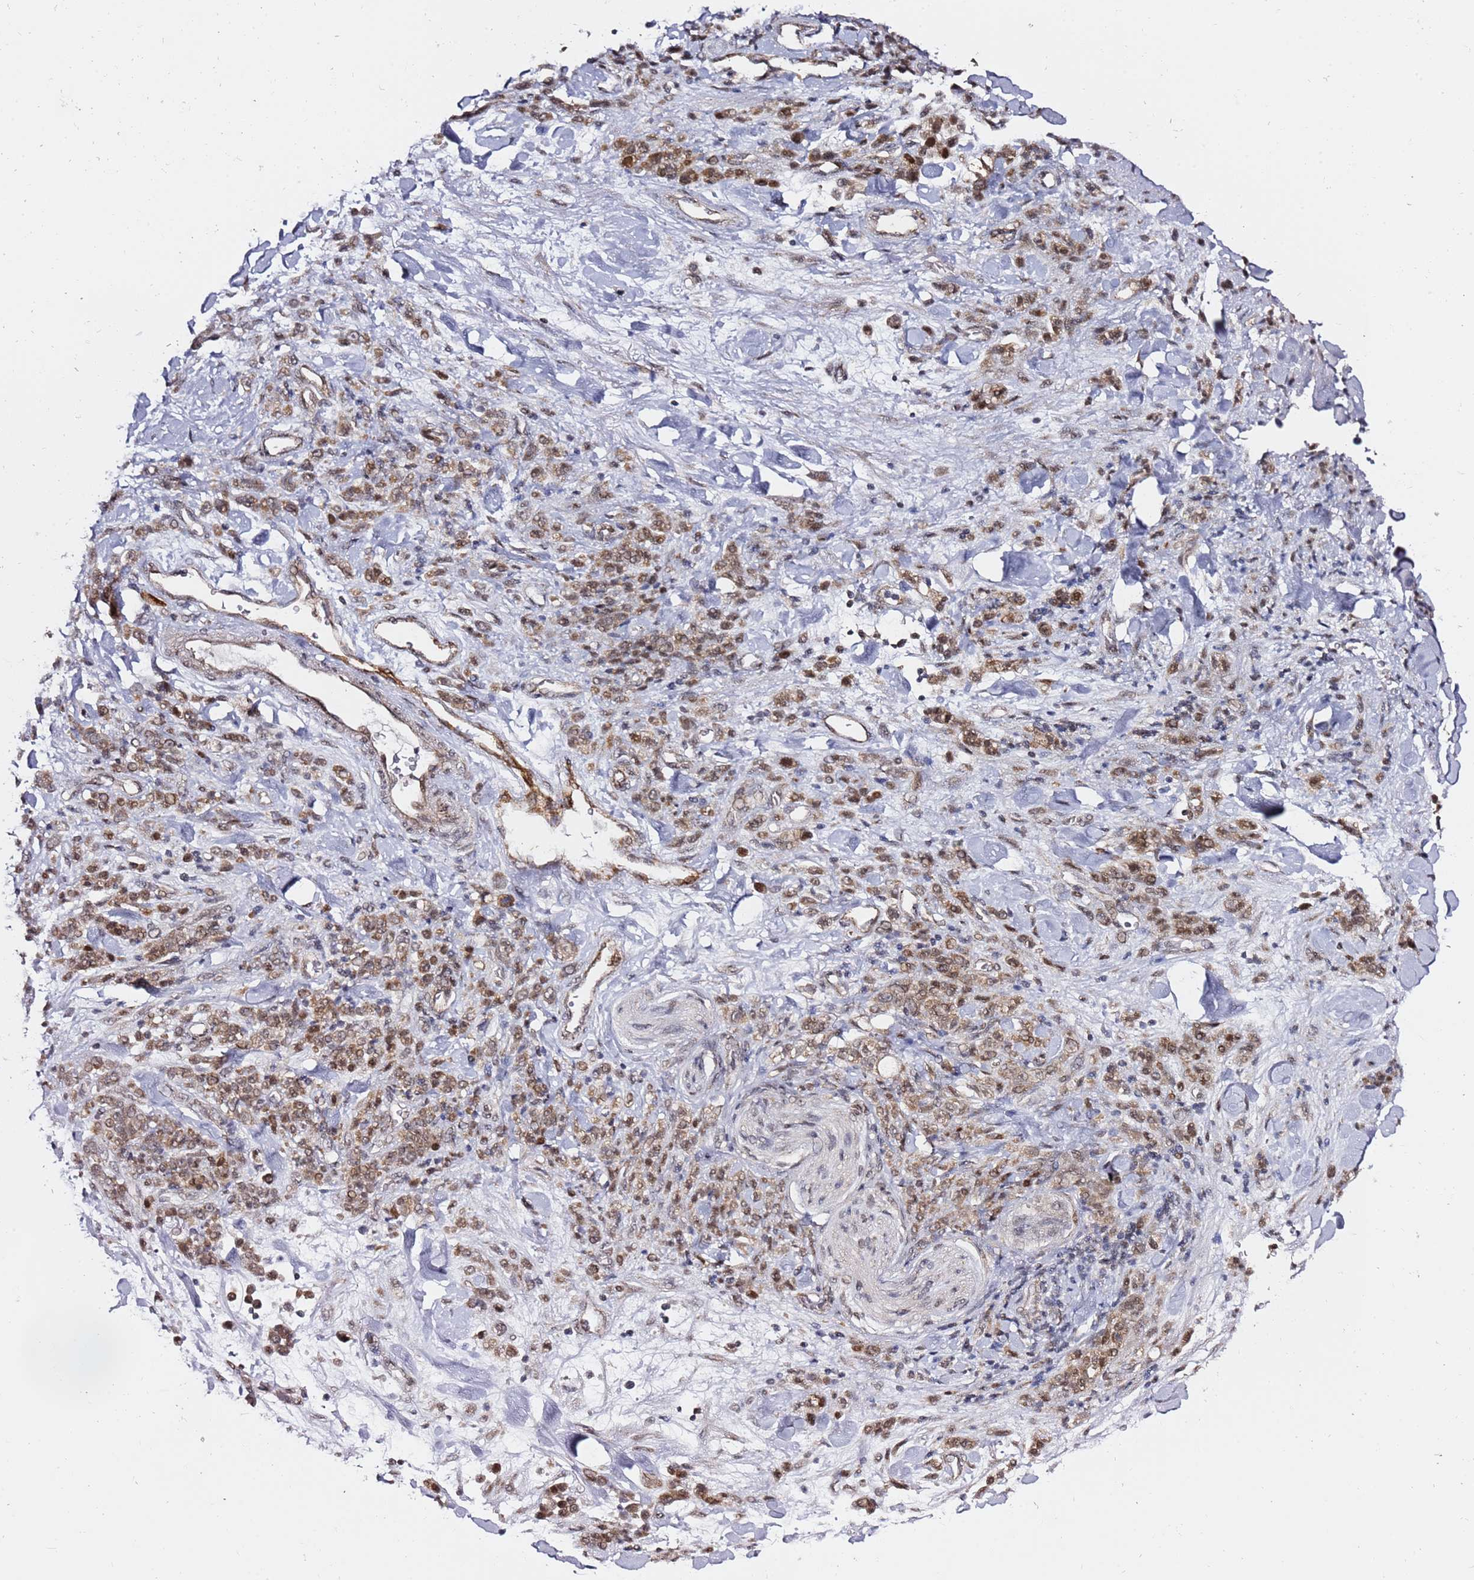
{"staining": {"intensity": "moderate", "quantity": ">75%", "location": "cytoplasmic/membranous,nuclear"}, "tissue": "stomach cancer", "cell_type": "Tumor cells", "image_type": "cancer", "snomed": [{"axis": "morphology", "description": "Normal tissue, NOS"}, {"axis": "morphology", "description": "Adenocarcinoma, NOS"}, {"axis": "topography", "description": "Stomach"}], "caption": "IHC of stomach cancer (adenocarcinoma) reveals medium levels of moderate cytoplasmic/membranous and nuclear staining in about >75% of tumor cells.", "gene": "TP53AIP1", "patient": {"sex": "male", "age": 82}}